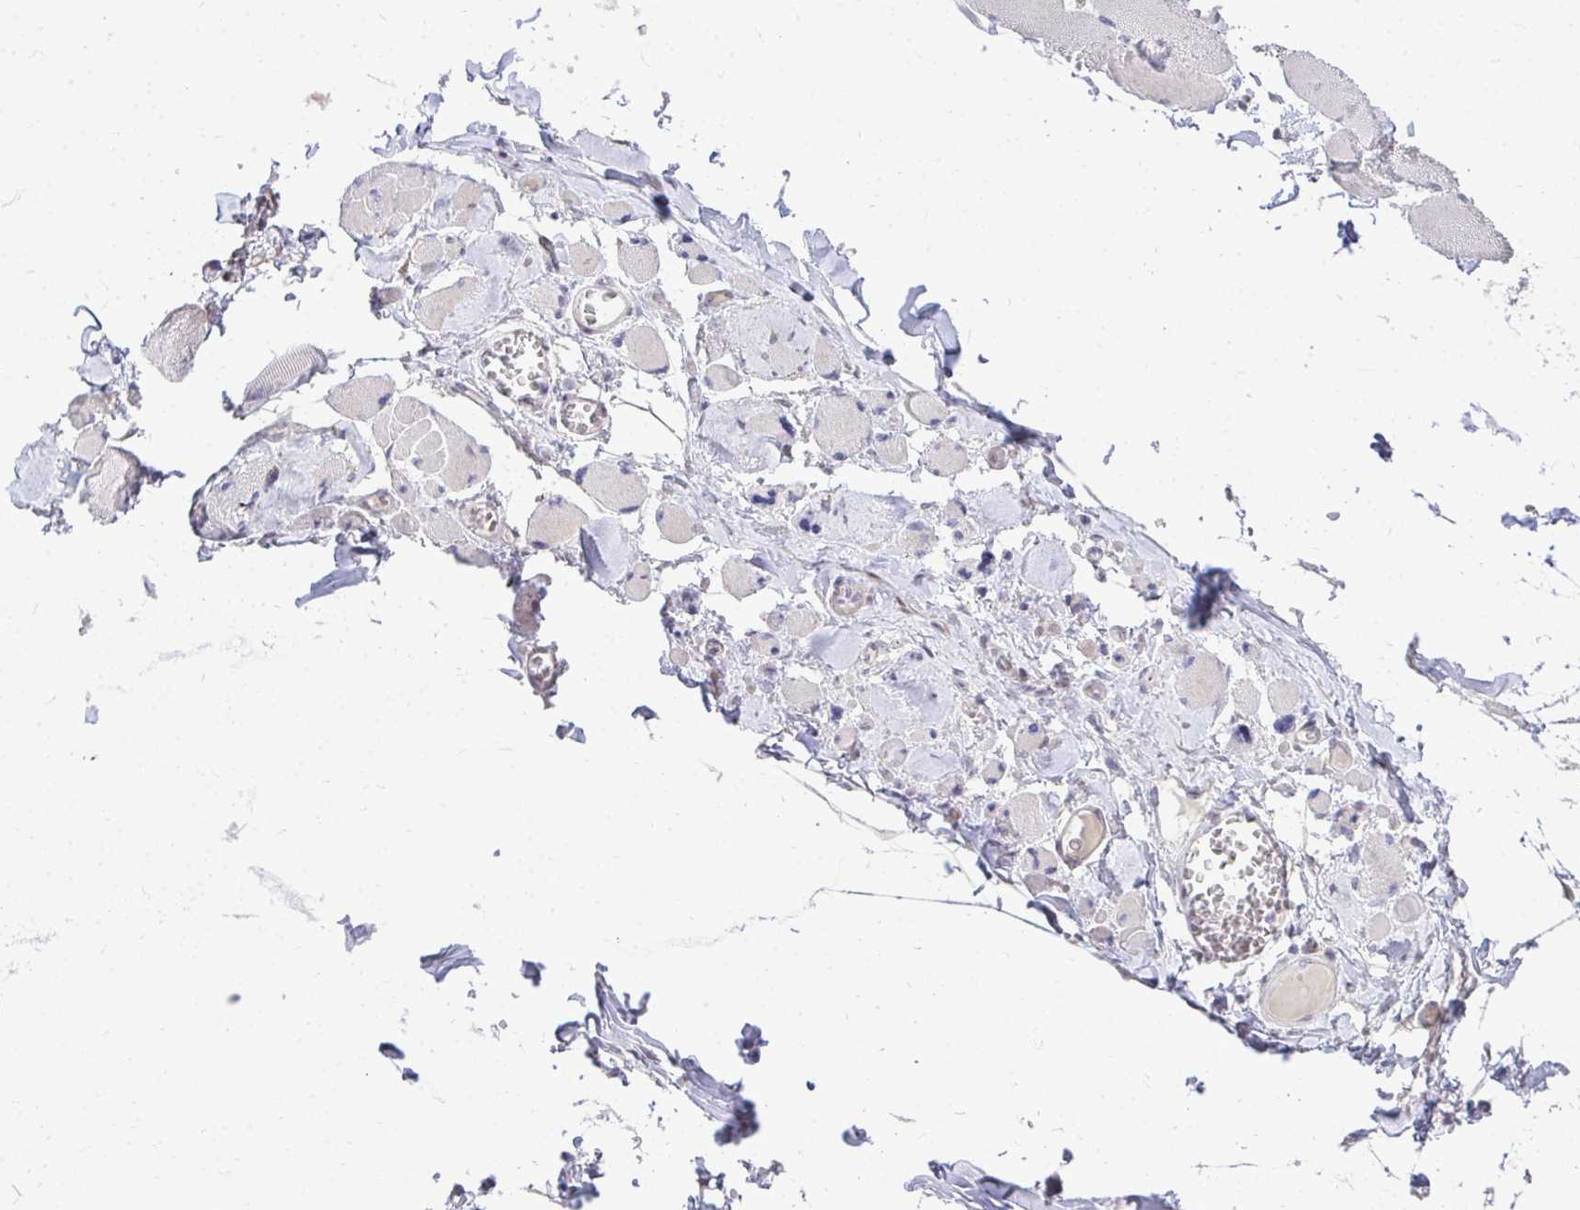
{"staining": {"intensity": "negative", "quantity": "none", "location": "none"}, "tissue": "skeletal muscle", "cell_type": "Myocytes", "image_type": "normal", "snomed": [{"axis": "morphology", "description": "Normal tissue, NOS"}, {"axis": "topography", "description": "Skeletal muscle"}], "caption": "Immunohistochemistry photomicrograph of unremarkable skeletal muscle: skeletal muscle stained with DAB reveals no significant protein expression in myocytes.", "gene": "DLX4", "patient": {"sex": "female", "age": 75}}